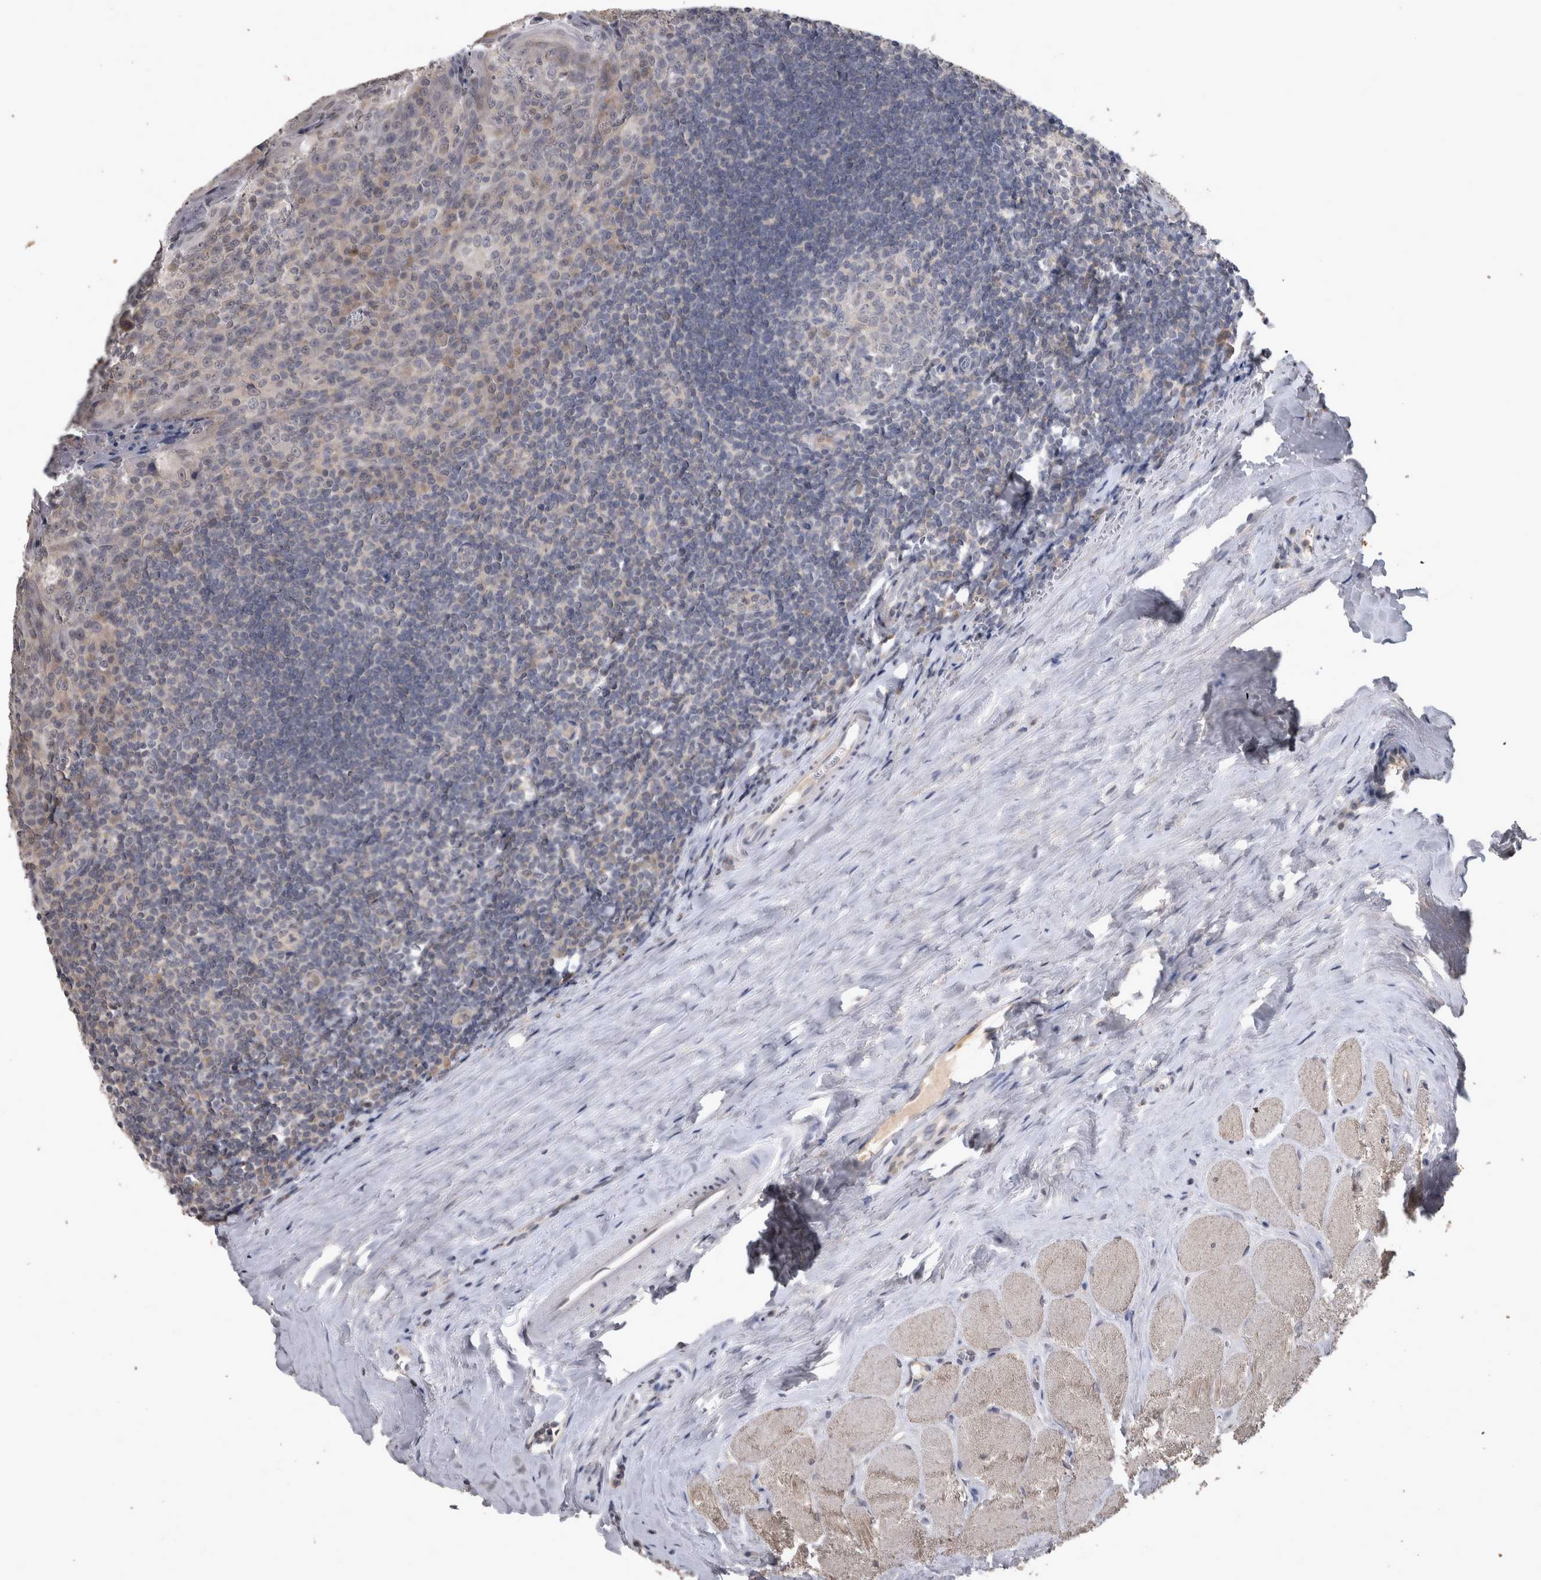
{"staining": {"intensity": "negative", "quantity": "none", "location": "none"}, "tissue": "tonsil", "cell_type": "Germinal center cells", "image_type": "normal", "snomed": [{"axis": "morphology", "description": "Normal tissue, NOS"}, {"axis": "topography", "description": "Tonsil"}], "caption": "Photomicrograph shows no protein staining in germinal center cells of unremarkable tonsil.", "gene": "WNT7A", "patient": {"sex": "male", "age": 27}}